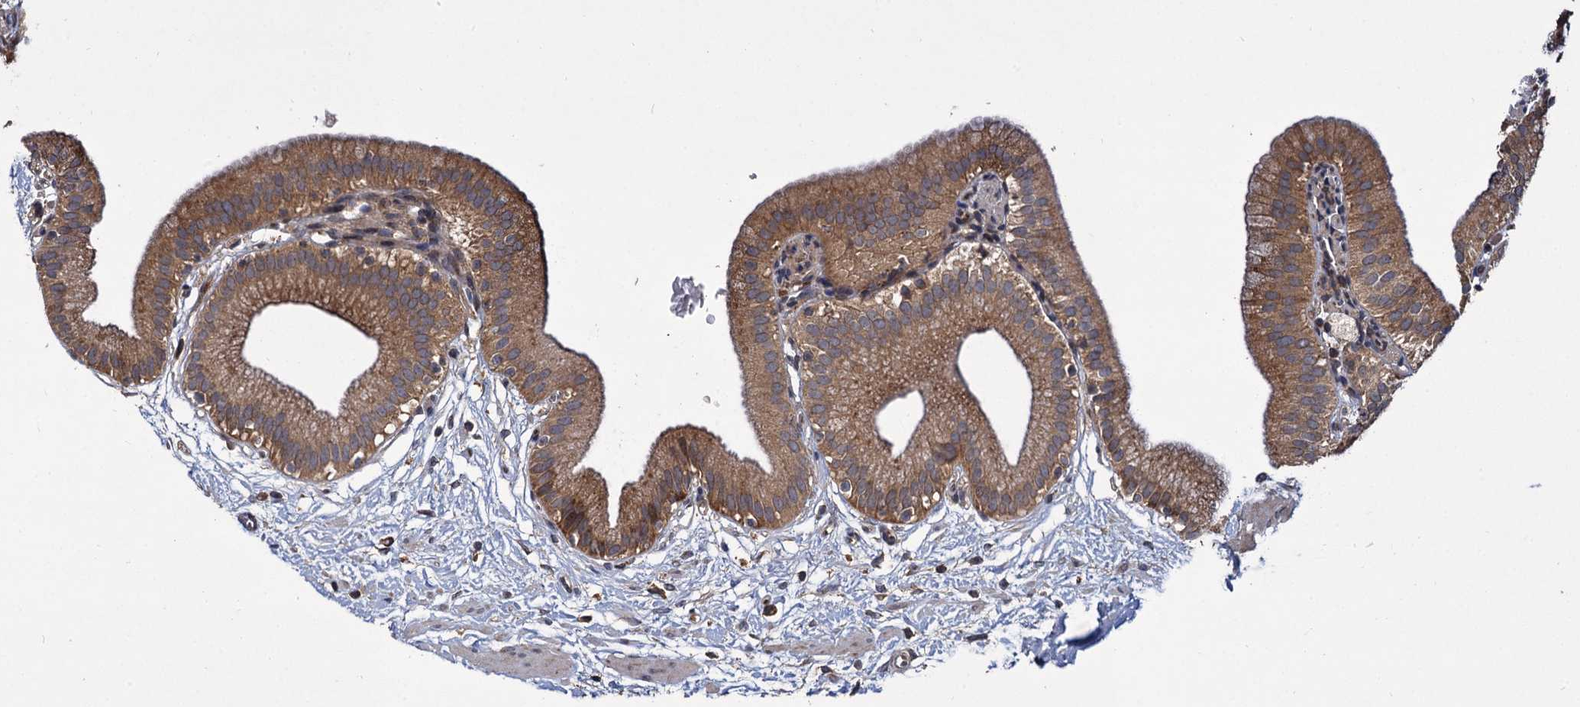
{"staining": {"intensity": "moderate", "quantity": ">75%", "location": "cytoplasmic/membranous"}, "tissue": "gallbladder", "cell_type": "Glandular cells", "image_type": "normal", "snomed": [{"axis": "morphology", "description": "Normal tissue, NOS"}, {"axis": "topography", "description": "Gallbladder"}], "caption": "Protein expression analysis of normal human gallbladder reveals moderate cytoplasmic/membranous expression in about >75% of glandular cells. (DAB = brown stain, brightfield microscopy at high magnification).", "gene": "INPPL1", "patient": {"sex": "male", "age": 55}}